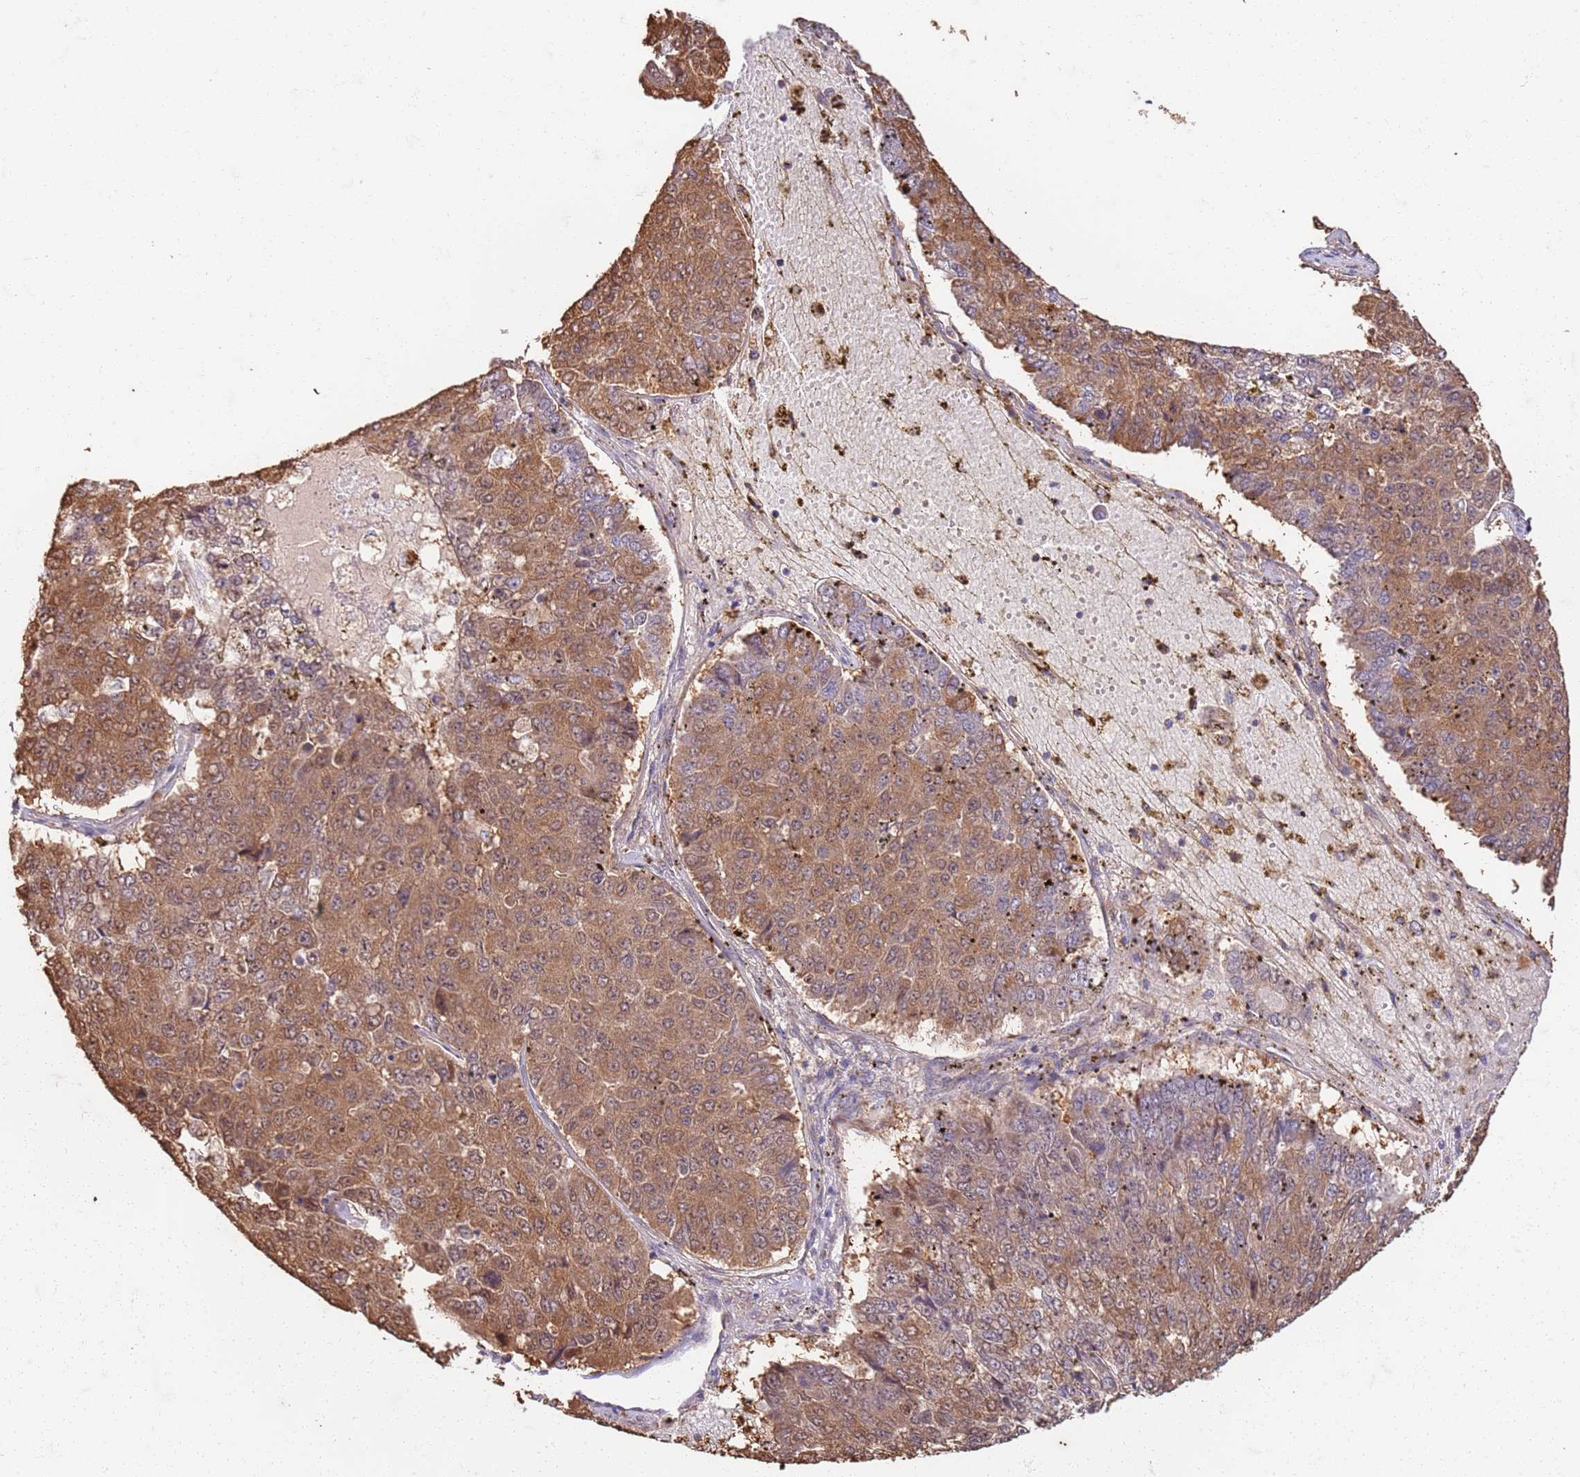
{"staining": {"intensity": "moderate", "quantity": ">75%", "location": "cytoplasmic/membranous,nuclear"}, "tissue": "pancreatic cancer", "cell_type": "Tumor cells", "image_type": "cancer", "snomed": [{"axis": "morphology", "description": "Adenocarcinoma, NOS"}, {"axis": "topography", "description": "Pancreas"}], "caption": "Immunohistochemistry (IHC) (DAB (3,3'-diaminobenzidine)) staining of human adenocarcinoma (pancreatic) demonstrates moderate cytoplasmic/membranous and nuclear protein positivity in about >75% of tumor cells. (Brightfield microscopy of DAB IHC at high magnification).", "gene": "UBE3A", "patient": {"sex": "male", "age": 50}}